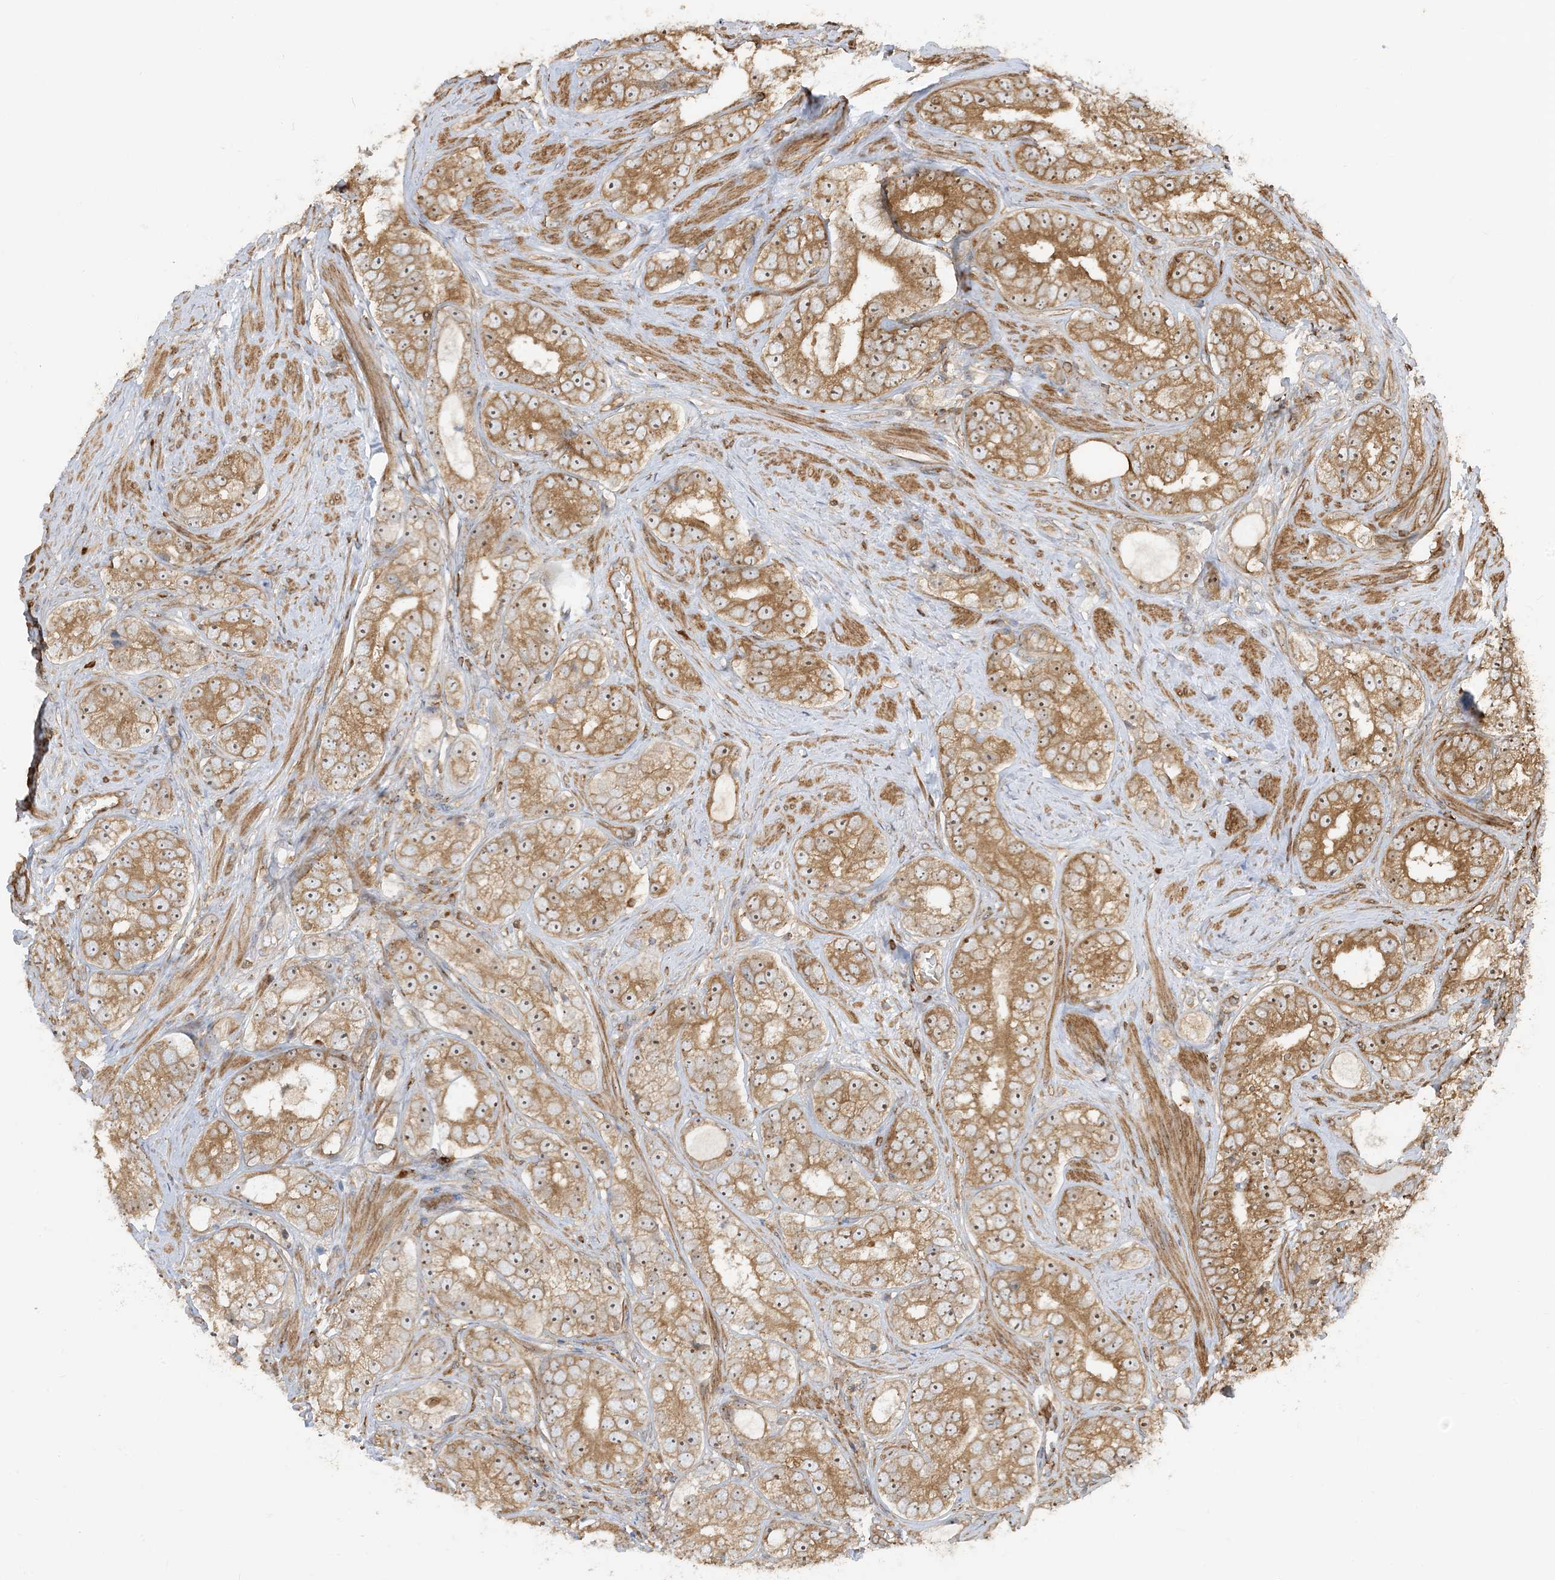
{"staining": {"intensity": "moderate", "quantity": ">75%", "location": "cytoplasmic/membranous"}, "tissue": "prostate cancer", "cell_type": "Tumor cells", "image_type": "cancer", "snomed": [{"axis": "morphology", "description": "Adenocarcinoma, High grade"}, {"axis": "topography", "description": "Prostate"}], "caption": "The histopathology image shows staining of prostate adenocarcinoma (high-grade), revealing moderate cytoplasmic/membranous protein positivity (brown color) within tumor cells. (DAB (3,3'-diaminobenzidine) IHC with brightfield microscopy, high magnification).", "gene": "SRP72", "patient": {"sex": "male", "age": 56}}